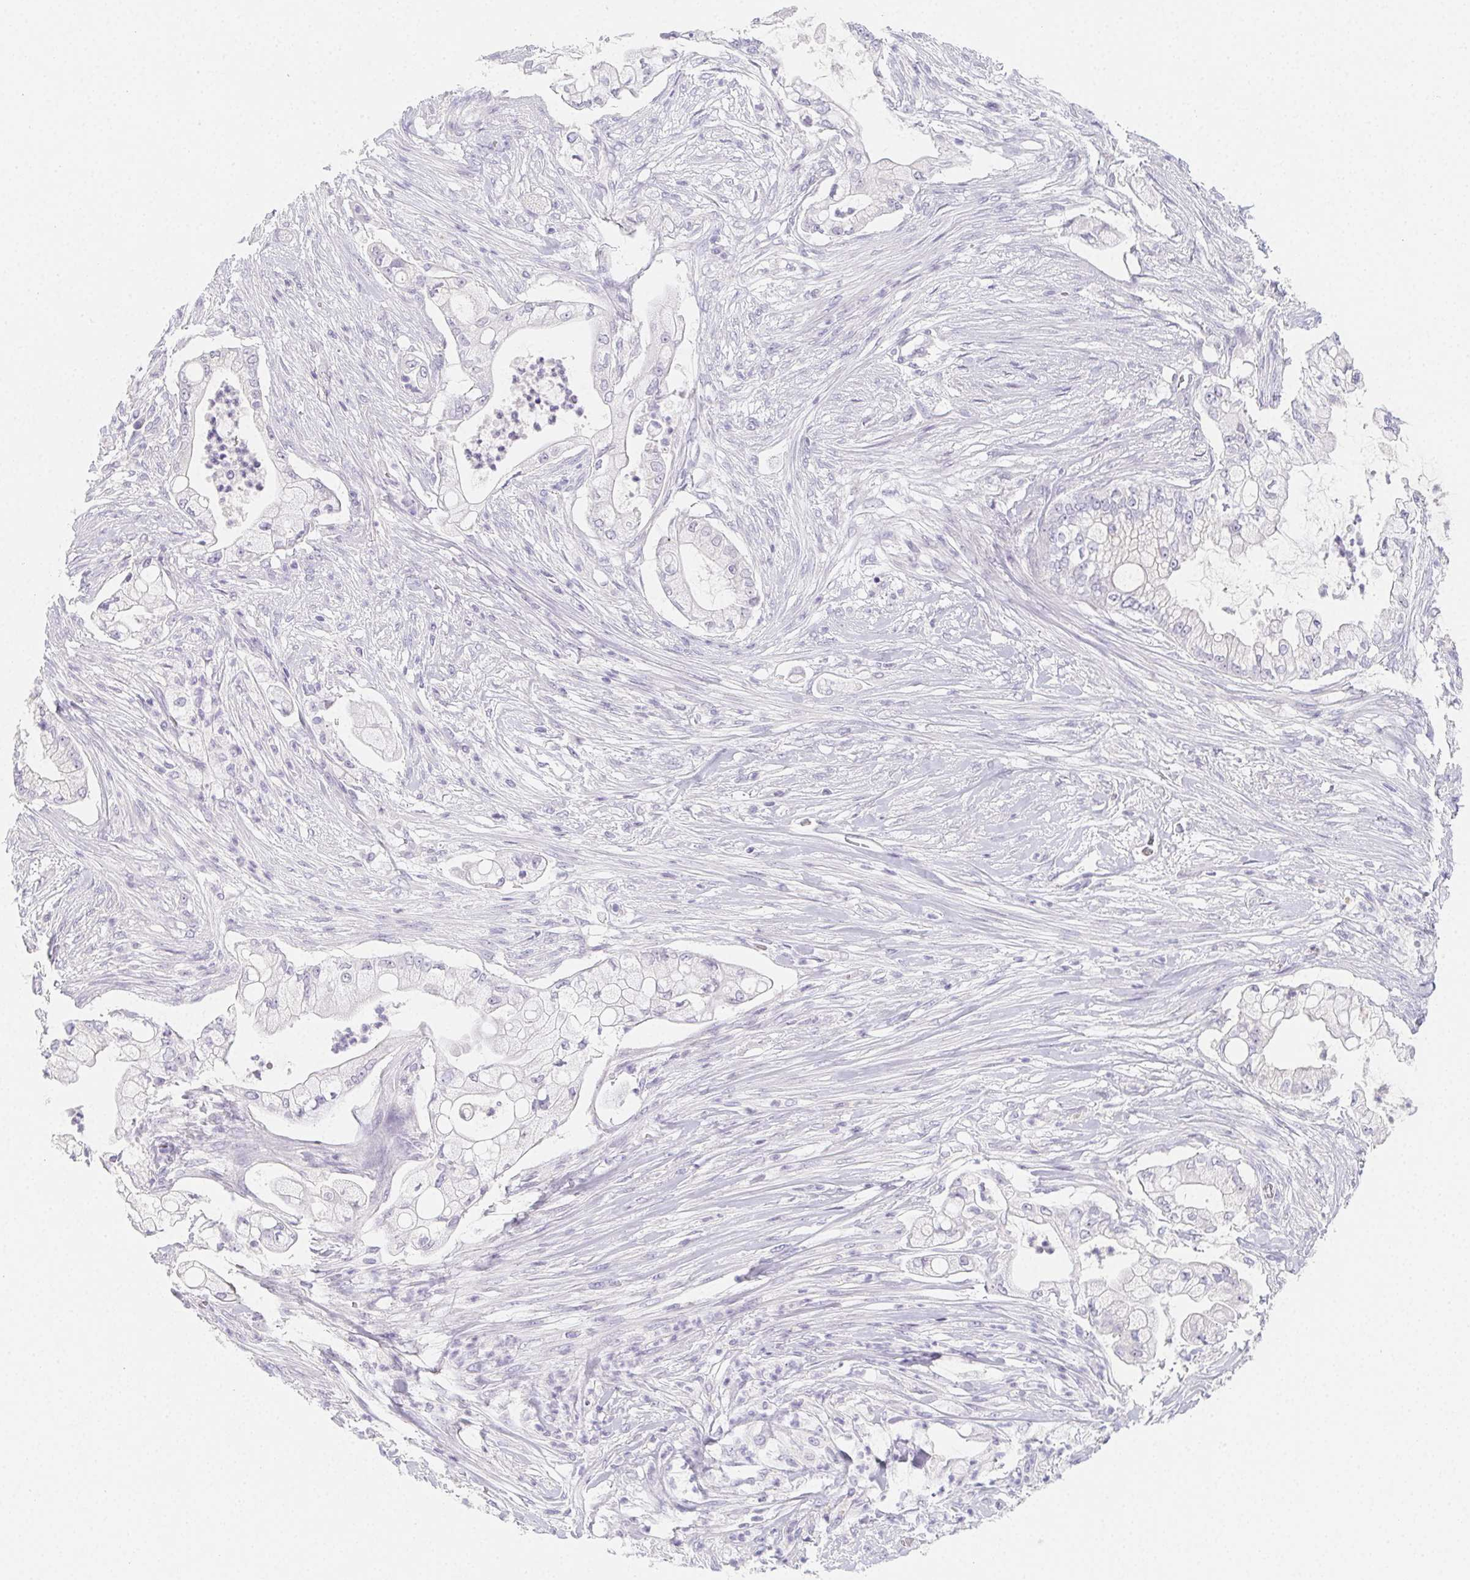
{"staining": {"intensity": "negative", "quantity": "none", "location": "none"}, "tissue": "pancreatic cancer", "cell_type": "Tumor cells", "image_type": "cancer", "snomed": [{"axis": "morphology", "description": "Adenocarcinoma, NOS"}, {"axis": "topography", "description": "Pancreas"}], "caption": "The micrograph displays no significant staining in tumor cells of pancreatic cancer.", "gene": "GLIPR1L1", "patient": {"sex": "female", "age": 69}}